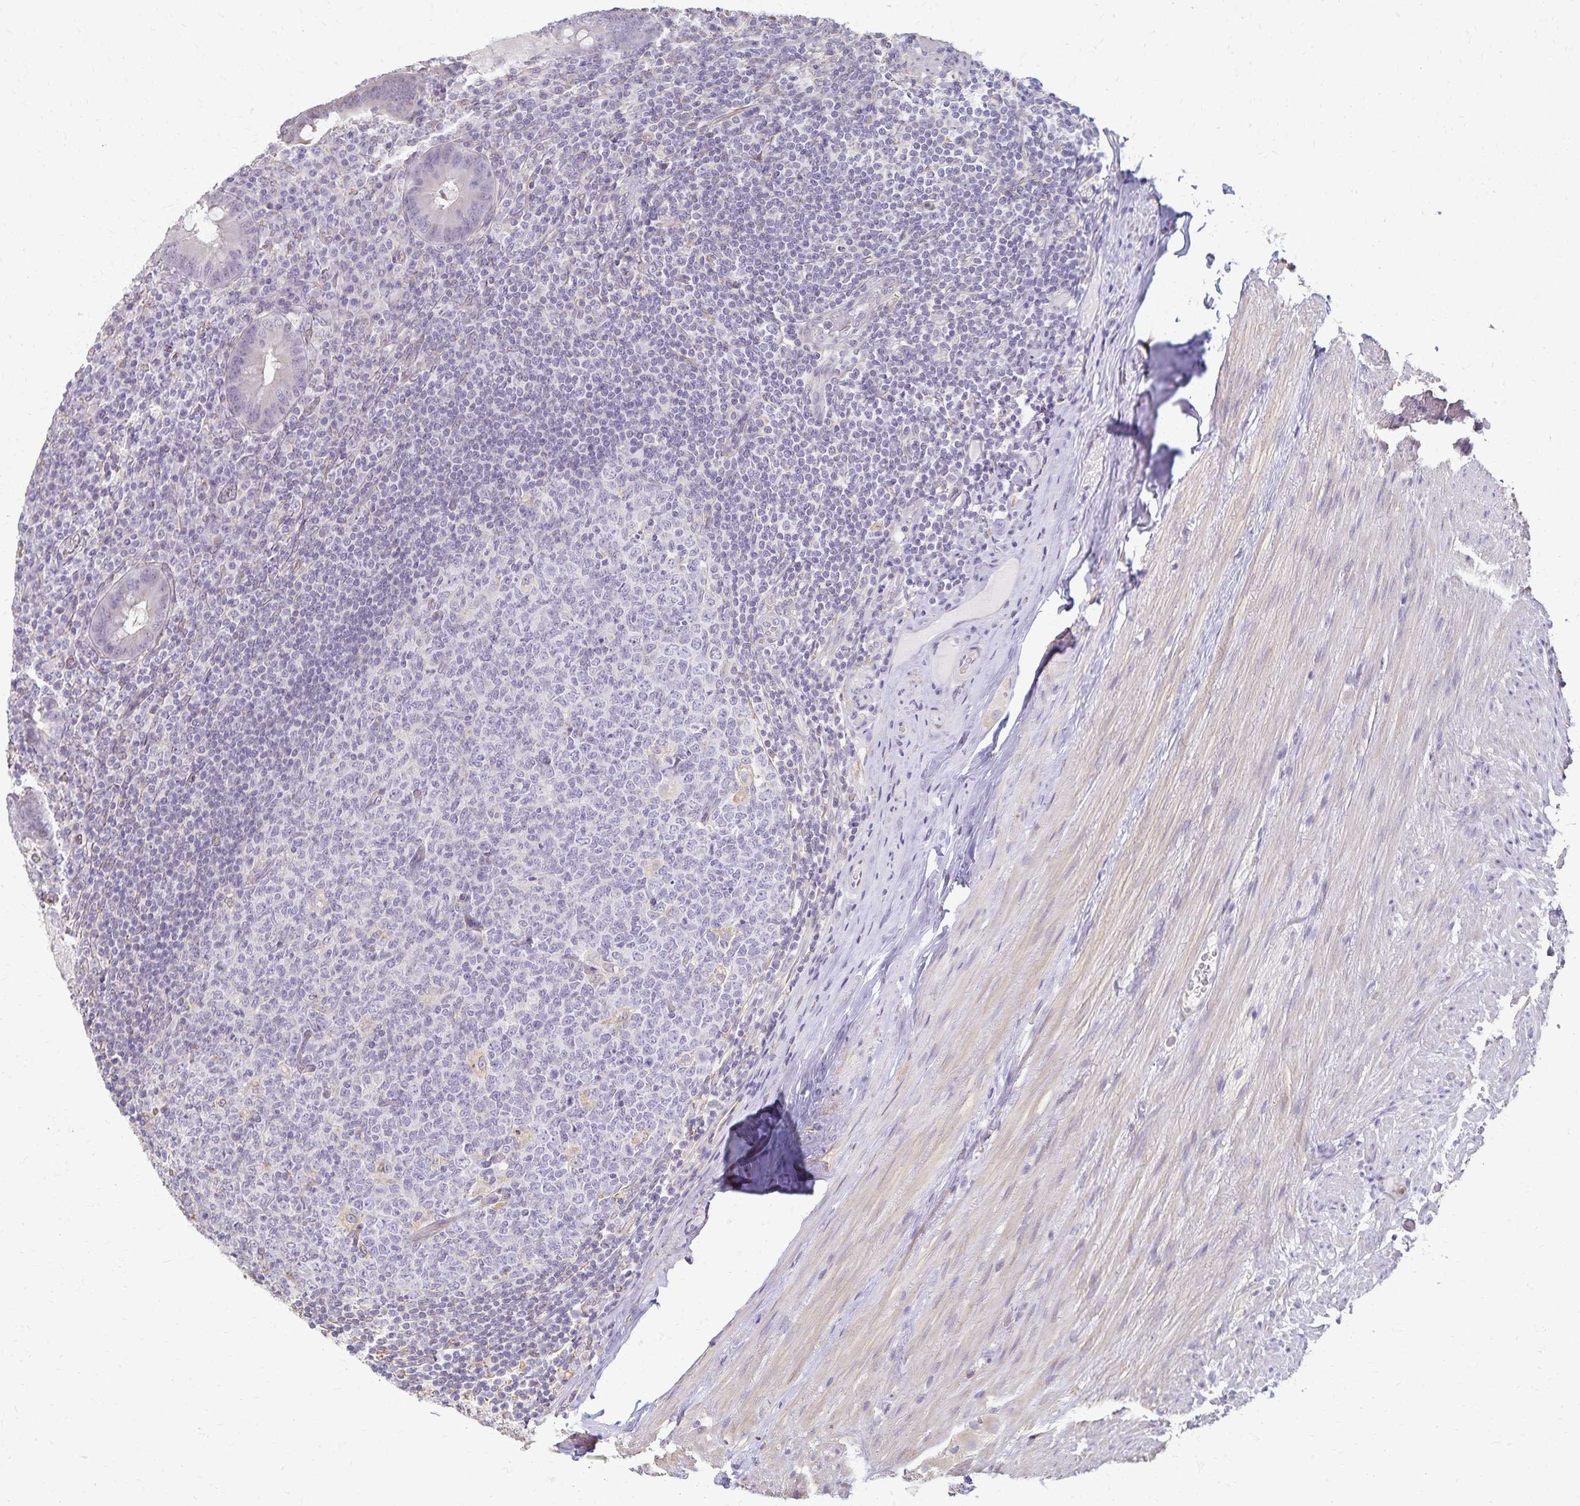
{"staining": {"intensity": "negative", "quantity": "none", "location": "none"}, "tissue": "appendix", "cell_type": "Glandular cells", "image_type": "normal", "snomed": [{"axis": "morphology", "description": "Normal tissue, NOS"}, {"axis": "topography", "description": "Appendix"}], "caption": "Glandular cells are negative for brown protein staining in unremarkable appendix. The staining is performed using DAB (3,3'-diaminobenzidine) brown chromogen with nuclei counter-stained in using hematoxylin.", "gene": "KISS1", "patient": {"sex": "male", "age": 71}}